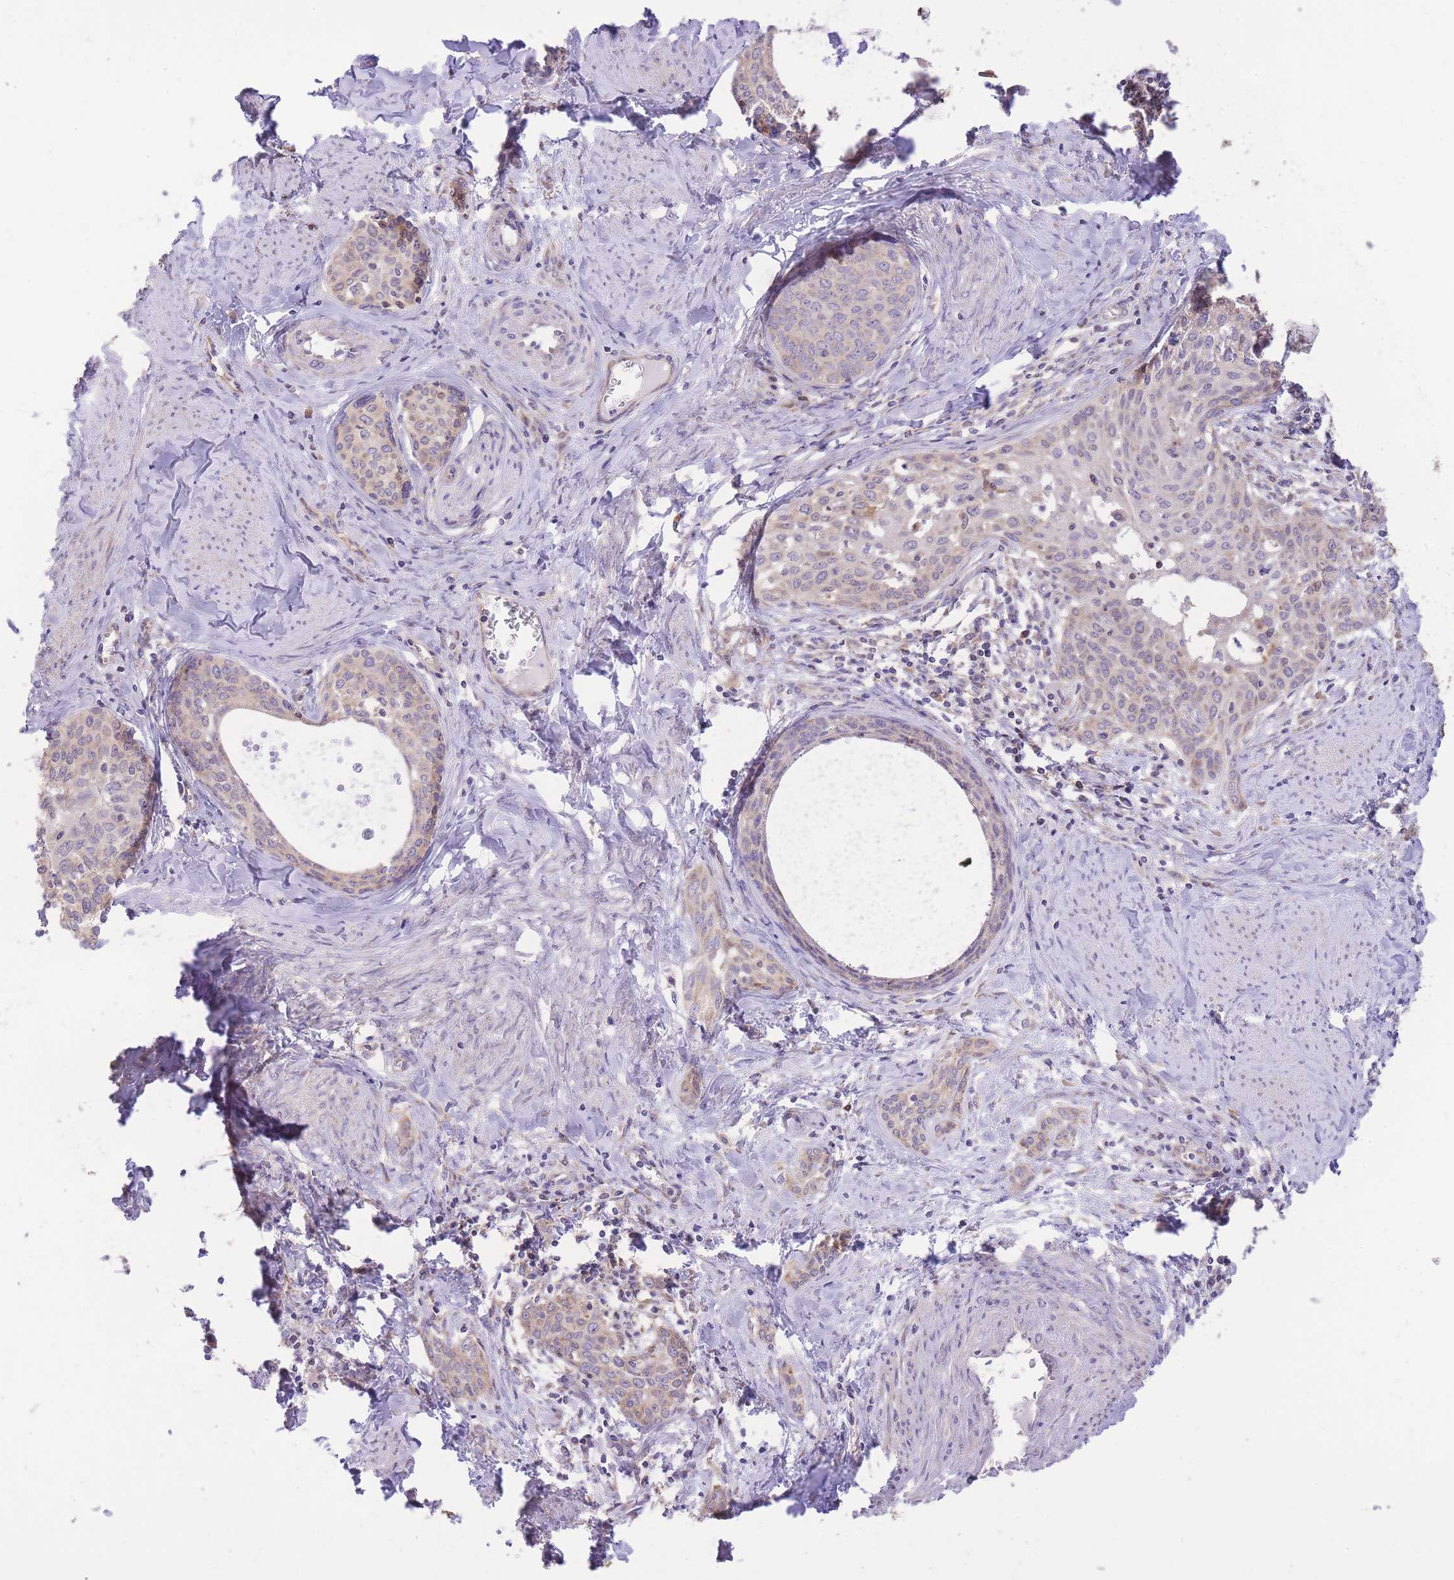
{"staining": {"intensity": "weak", "quantity": "<25%", "location": "cytoplasmic/membranous"}, "tissue": "cervical cancer", "cell_type": "Tumor cells", "image_type": "cancer", "snomed": [{"axis": "morphology", "description": "Squamous cell carcinoma, NOS"}, {"axis": "morphology", "description": "Adenocarcinoma, NOS"}, {"axis": "topography", "description": "Cervix"}], "caption": "Protein analysis of squamous cell carcinoma (cervical) demonstrates no significant expression in tumor cells.", "gene": "TOPAZ1", "patient": {"sex": "female", "age": 52}}